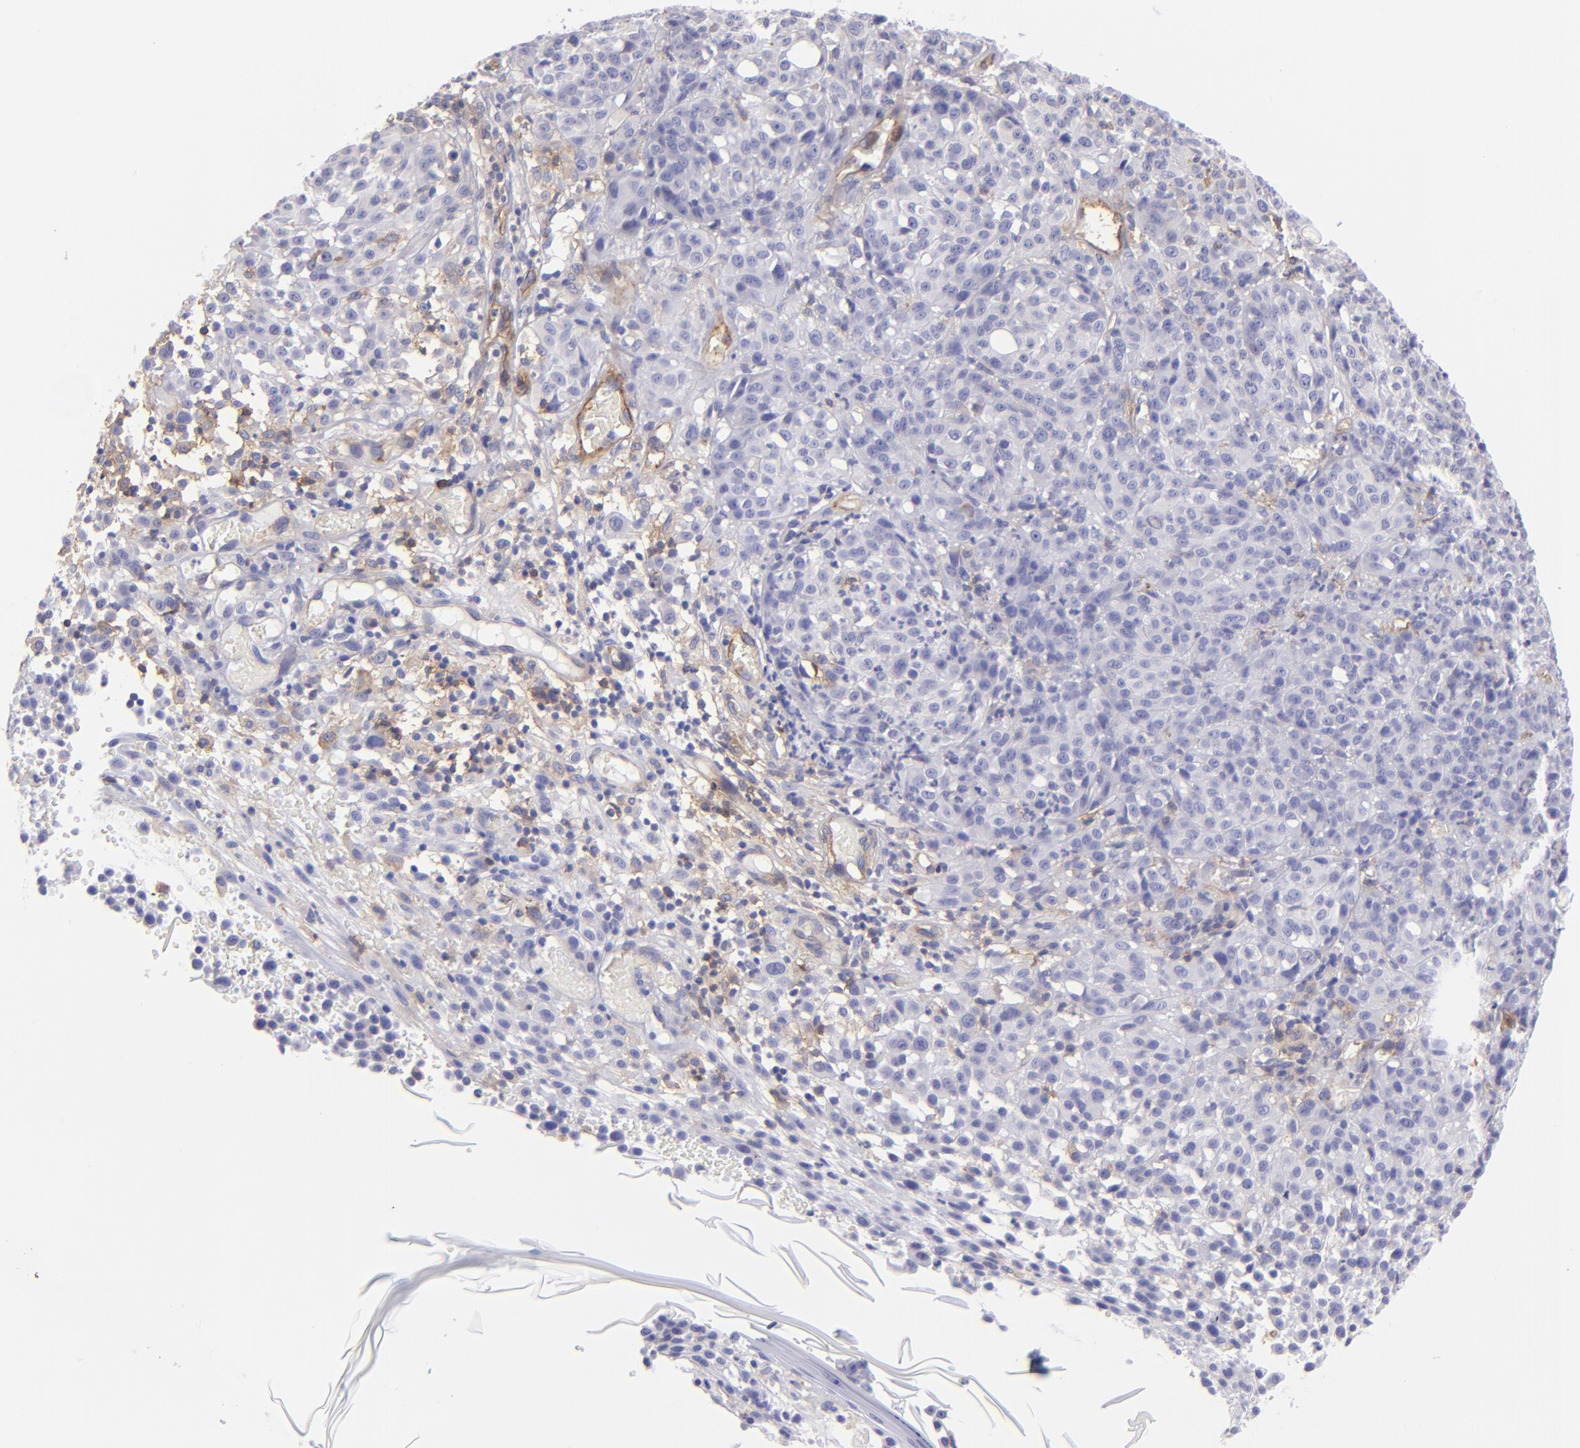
{"staining": {"intensity": "negative", "quantity": "none", "location": "none"}, "tissue": "melanoma", "cell_type": "Tumor cells", "image_type": "cancer", "snomed": [{"axis": "morphology", "description": "Malignant melanoma, NOS"}, {"axis": "topography", "description": "Skin"}], "caption": "Immunohistochemistry photomicrograph of malignant melanoma stained for a protein (brown), which exhibits no positivity in tumor cells. Nuclei are stained in blue.", "gene": "ENTPD1", "patient": {"sex": "female", "age": 49}}